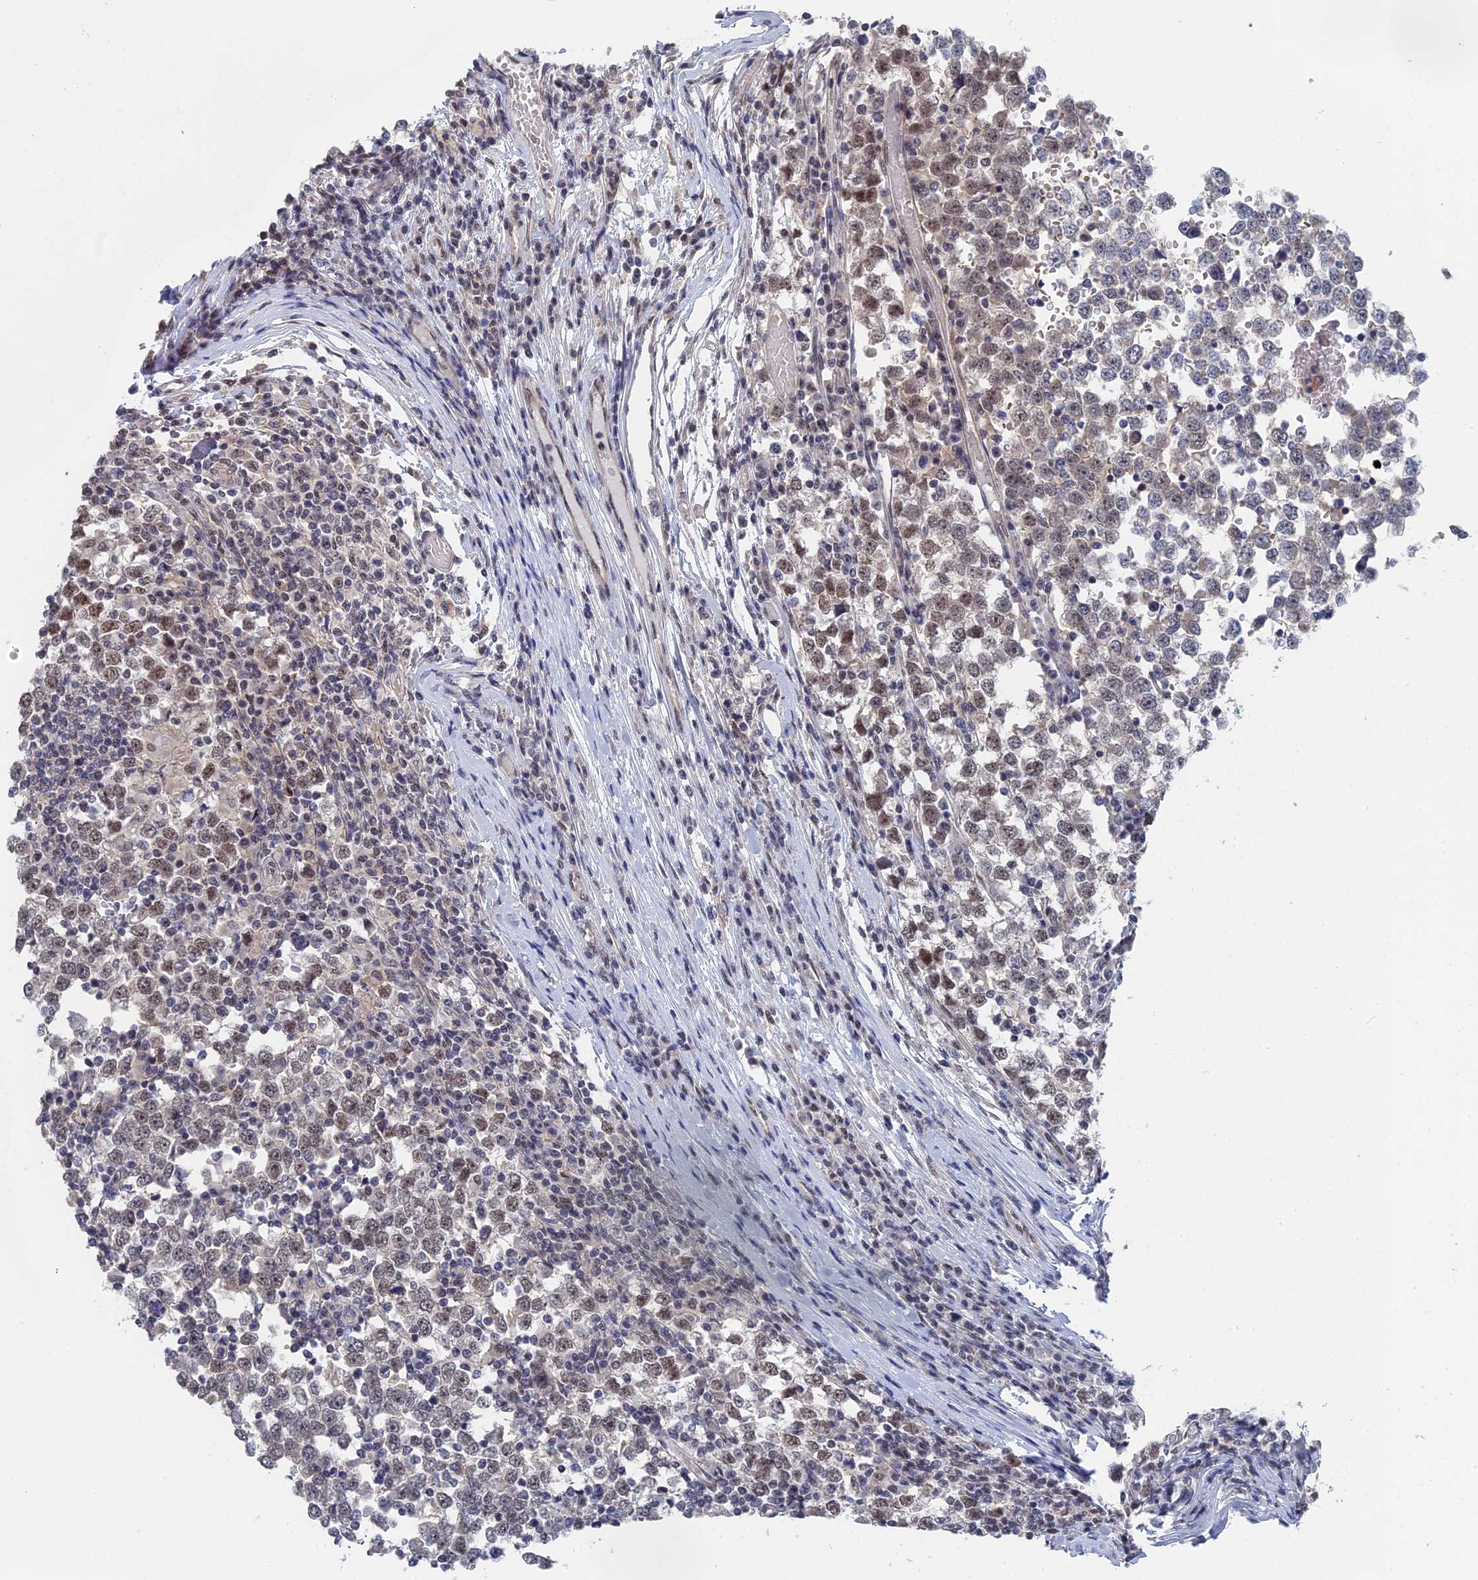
{"staining": {"intensity": "weak", "quantity": "25%-75%", "location": "nuclear"}, "tissue": "testis cancer", "cell_type": "Tumor cells", "image_type": "cancer", "snomed": [{"axis": "morphology", "description": "Seminoma, NOS"}, {"axis": "topography", "description": "Testis"}], "caption": "Testis seminoma tissue displays weak nuclear staining in about 25%-75% of tumor cells (IHC, brightfield microscopy, high magnification).", "gene": "TSSC4", "patient": {"sex": "male", "age": 65}}